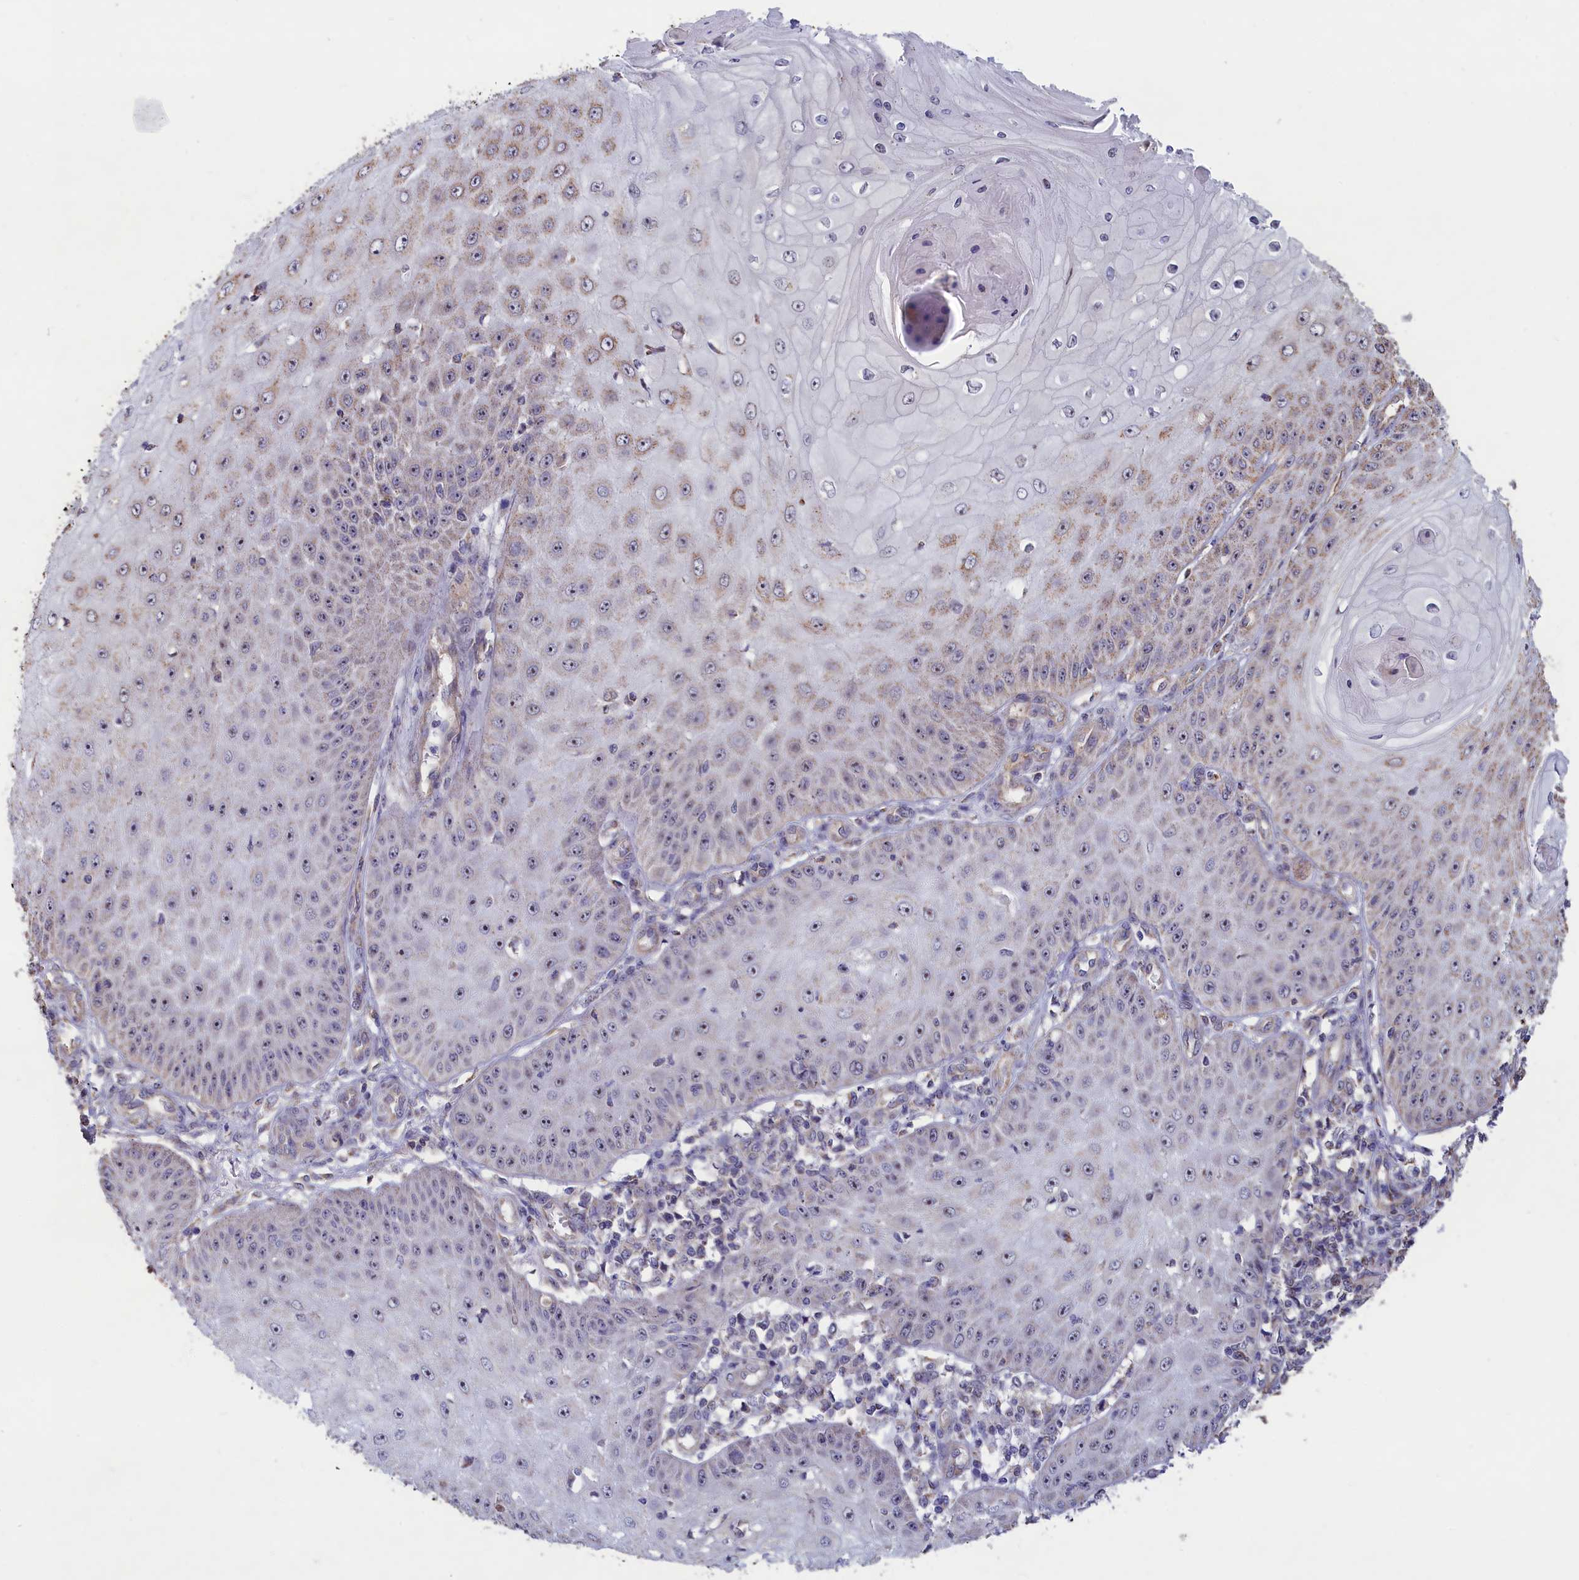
{"staining": {"intensity": "weak", "quantity": "<25%", "location": "cytoplasmic/membranous"}, "tissue": "skin cancer", "cell_type": "Tumor cells", "image_type": "cancer", "snomed": [{"axis": "morphology", "description": "Squamous cell carcinoma, NOS"}, {"axis": "topography", "description": "Skin"}], "caption": "Immunohistochemical staining of skin squamous cell carcinoma displays no significant staining in tumor cells.", "gene": "ZNF816", "patient": {"sex": "male", "age": 70}}